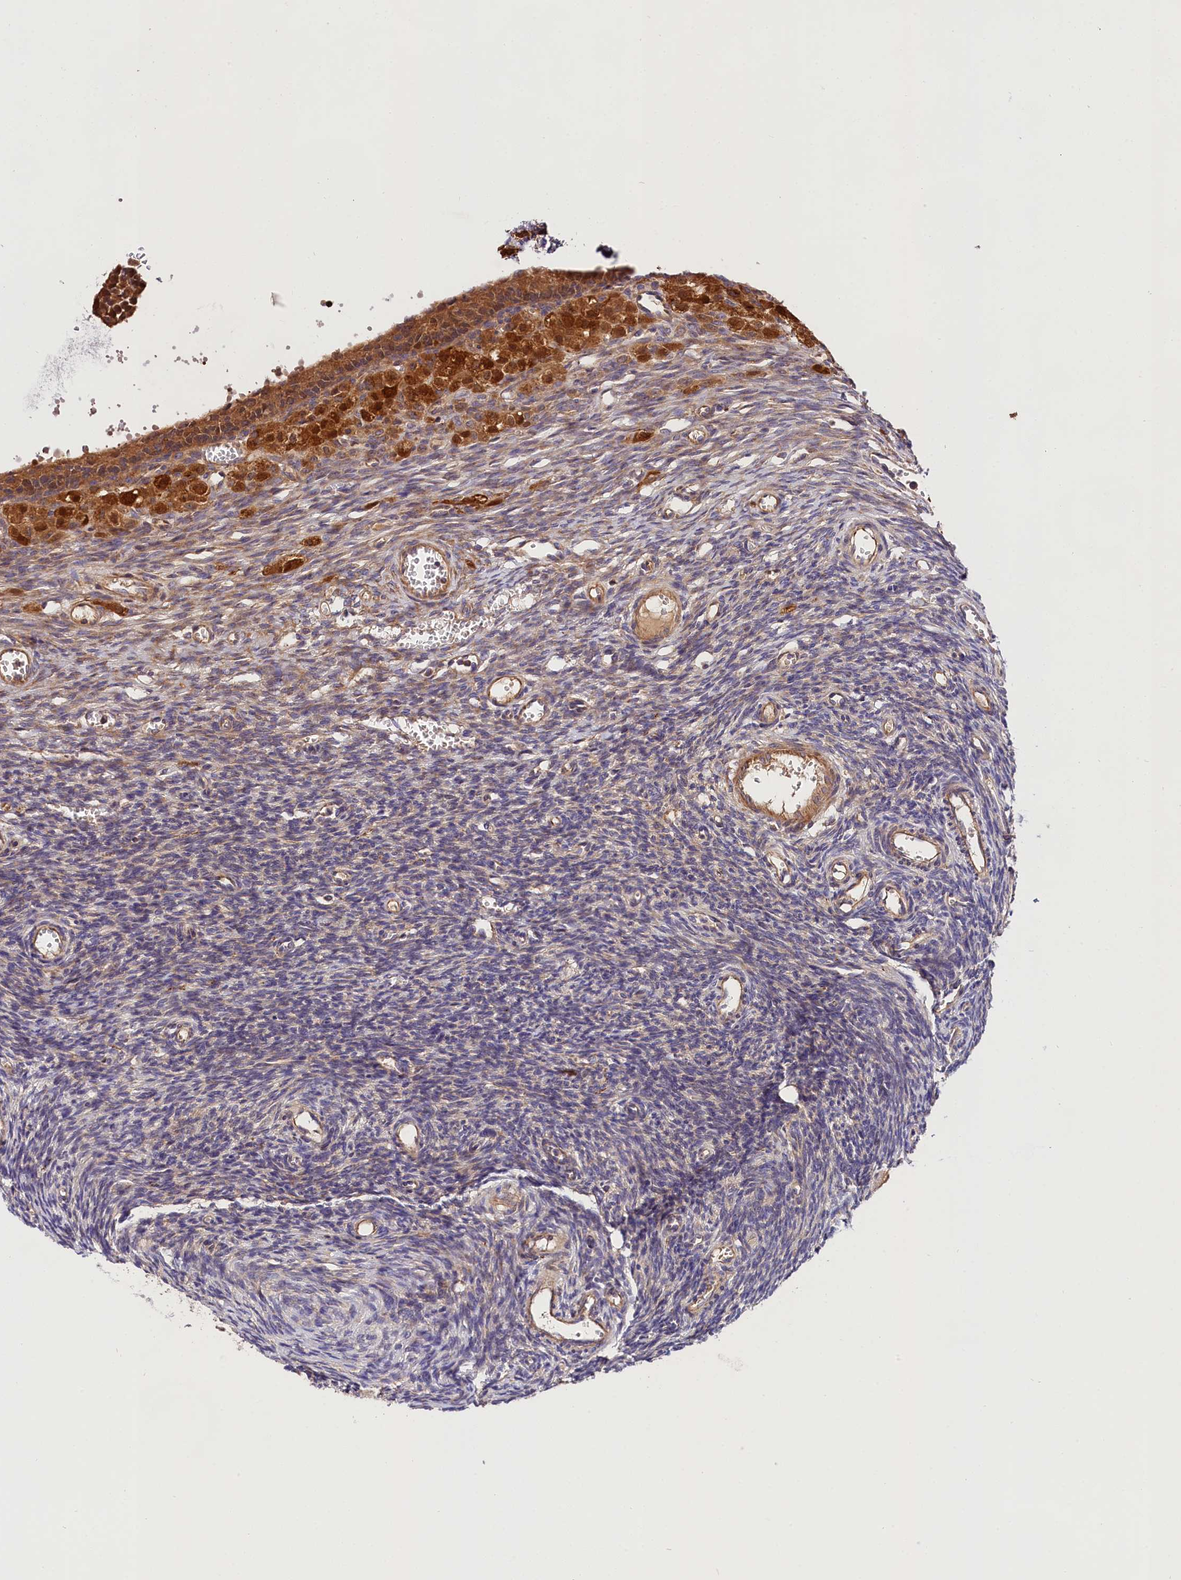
{"staining": {"intensity": "weak", "quantity": "<25%", "location": "cytoplasmic/membranous"}, "tissue": "ovary", "cell_type": "Ovarian stroma cells", "image_type": "normal", "snomed": [{"axis": "morphology", "description": "Normal tissue, NOS"}, {"axis": "topography", "description": "Ovary"}], "caption": "Immunohistochemistry (IHC) photomicrograph of unremarkable human ovary stained for a protein (brown), which shows no staining in ovarian stroma cells.", "gene": "SPG11", "patient": {"sex": "female", "age": 39}}